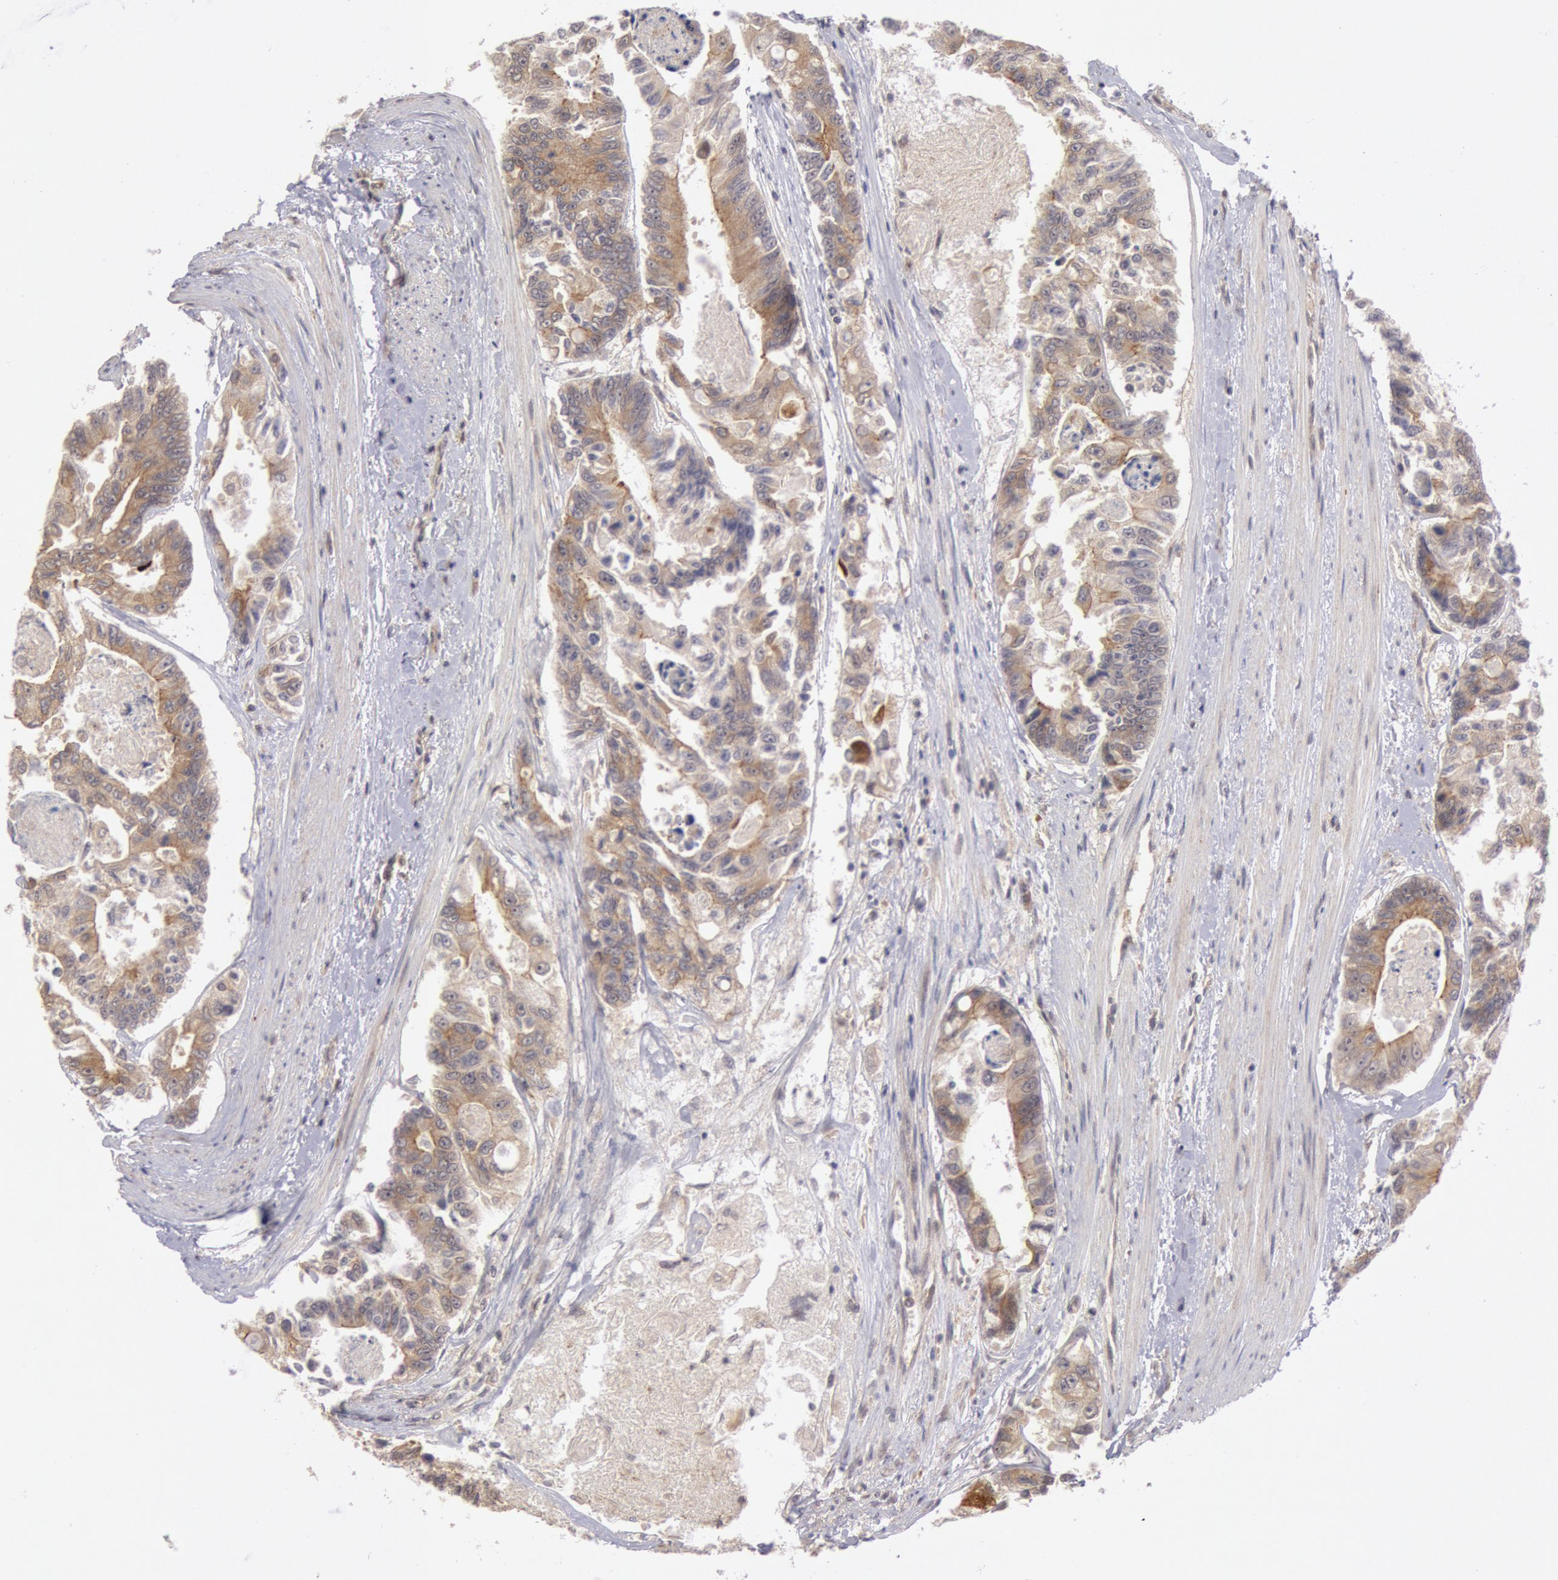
{"staining": {"intensity": "moderate", "quantity": ">75%", "location": "cytoplasmic/membranous"}, "tissue": "colorectal cancer", "cell_type": "Tumor cells", "image_type": "cancer", "snomed": [{"axis": "morphology", "description": "Adenocarcinoma, NOS"}, {"axis": "topography", "description": "Colon"}], "caption": "Brown immunohistochemical staining in human adenocarcinoma (colorectal) demonstrates moderate cytoplasmic/membranous expression in about >75% of tumor cells.", "gene": "PLA2G6", "patient": {"sex": "female", "age": 86}}